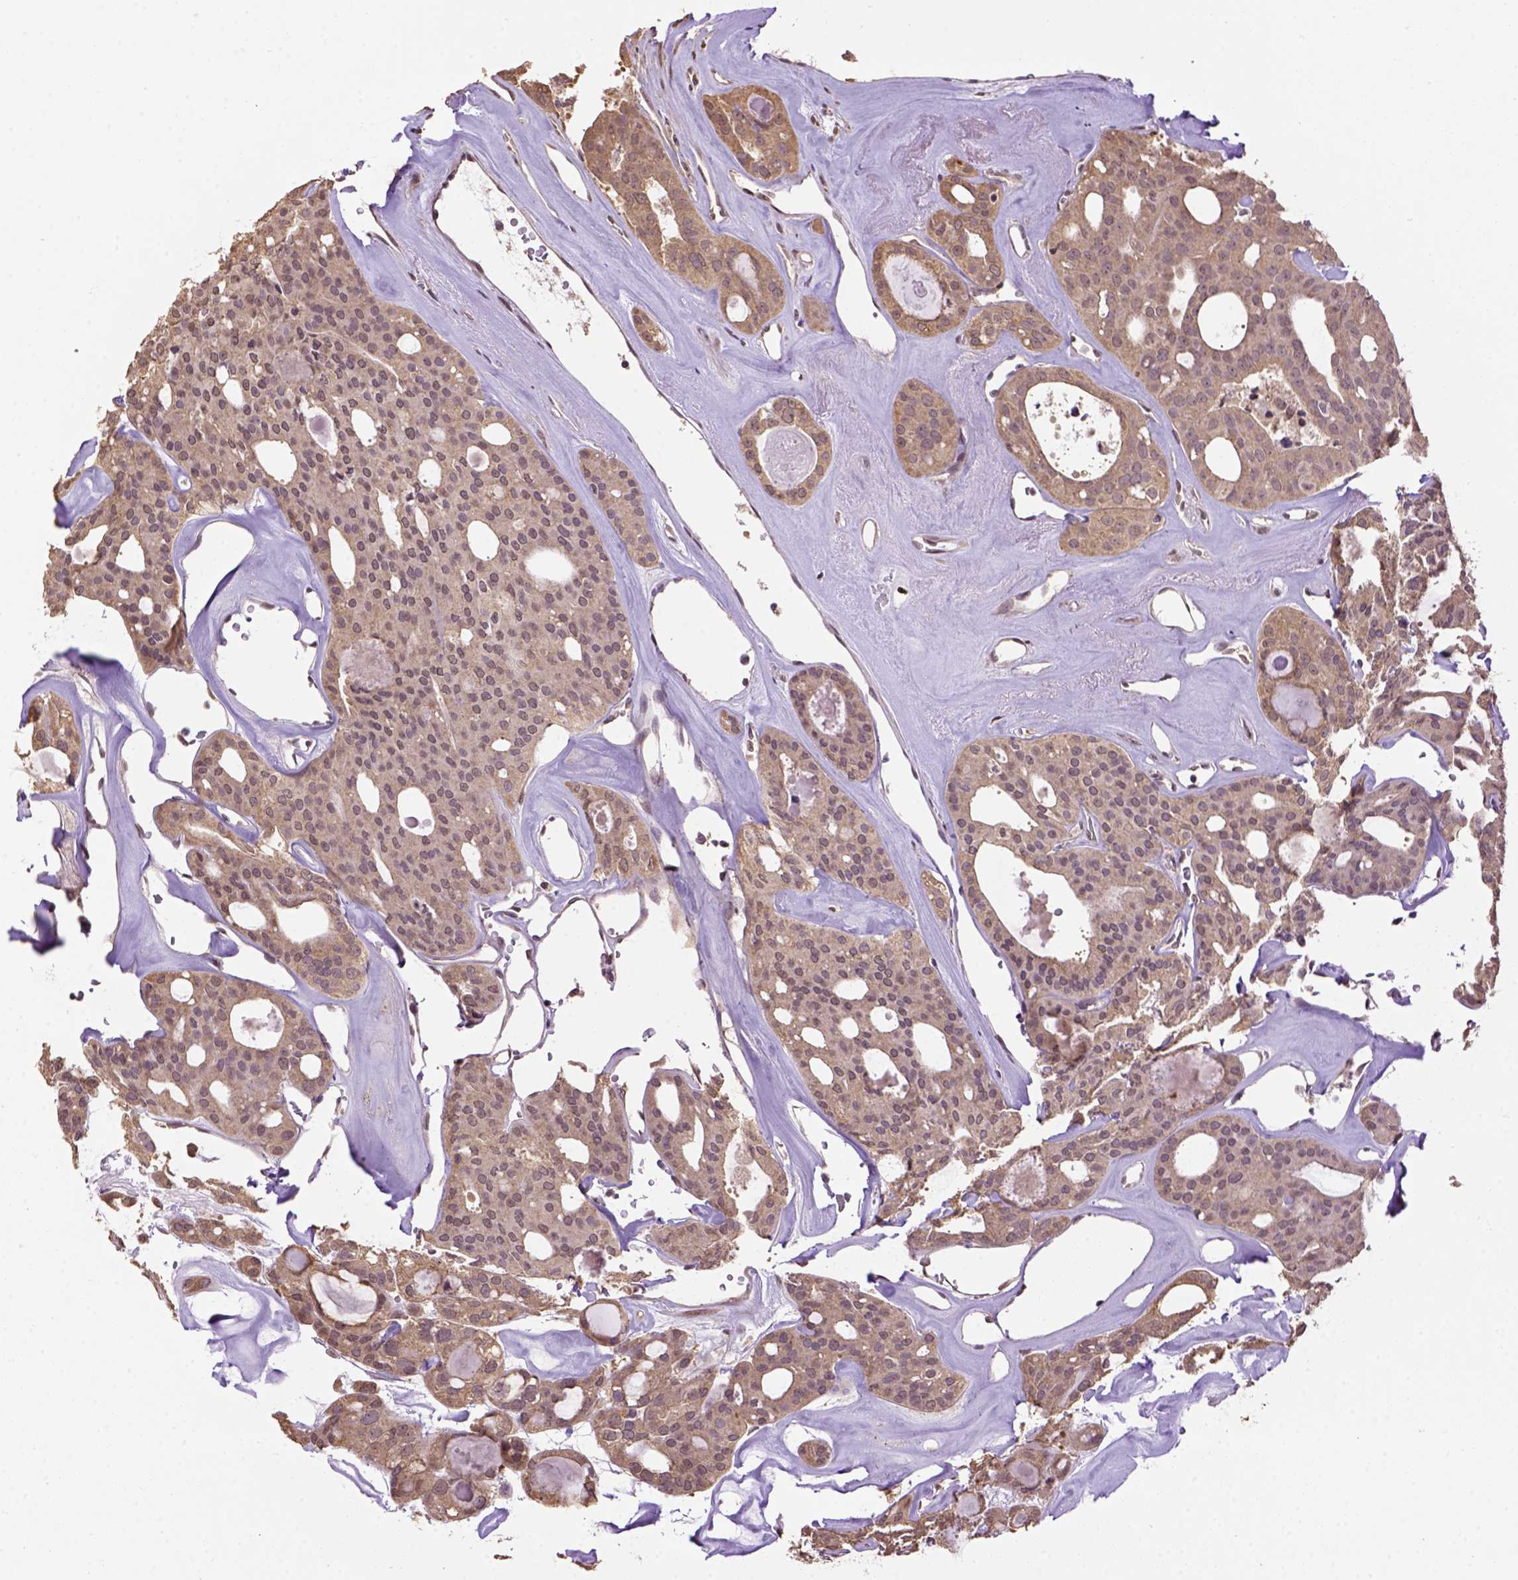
{"staining": {"intensity": "moderate", "quantity": "<25%", "location": "cytoplasmic/membranous"}, "tissue": "thyroid cancer", "cell_type": "Tumor cells", "image_type": "cancer", "snomed": [{"axis": "morphology", "description": "Follicular adenoma carcinoma, NOS"}, {"axis": "topography", "description": "Thyroid gland"}], "caption": "Approximately <25% of tumor cells in thyroid follicular adenoma carcinoma reveal moderate cytoplasmic/membranous protein expression as visualized by brown immunohistochemical staining.", "gene": "WDR17", "patient": {"sex": "male", "age": 75}}